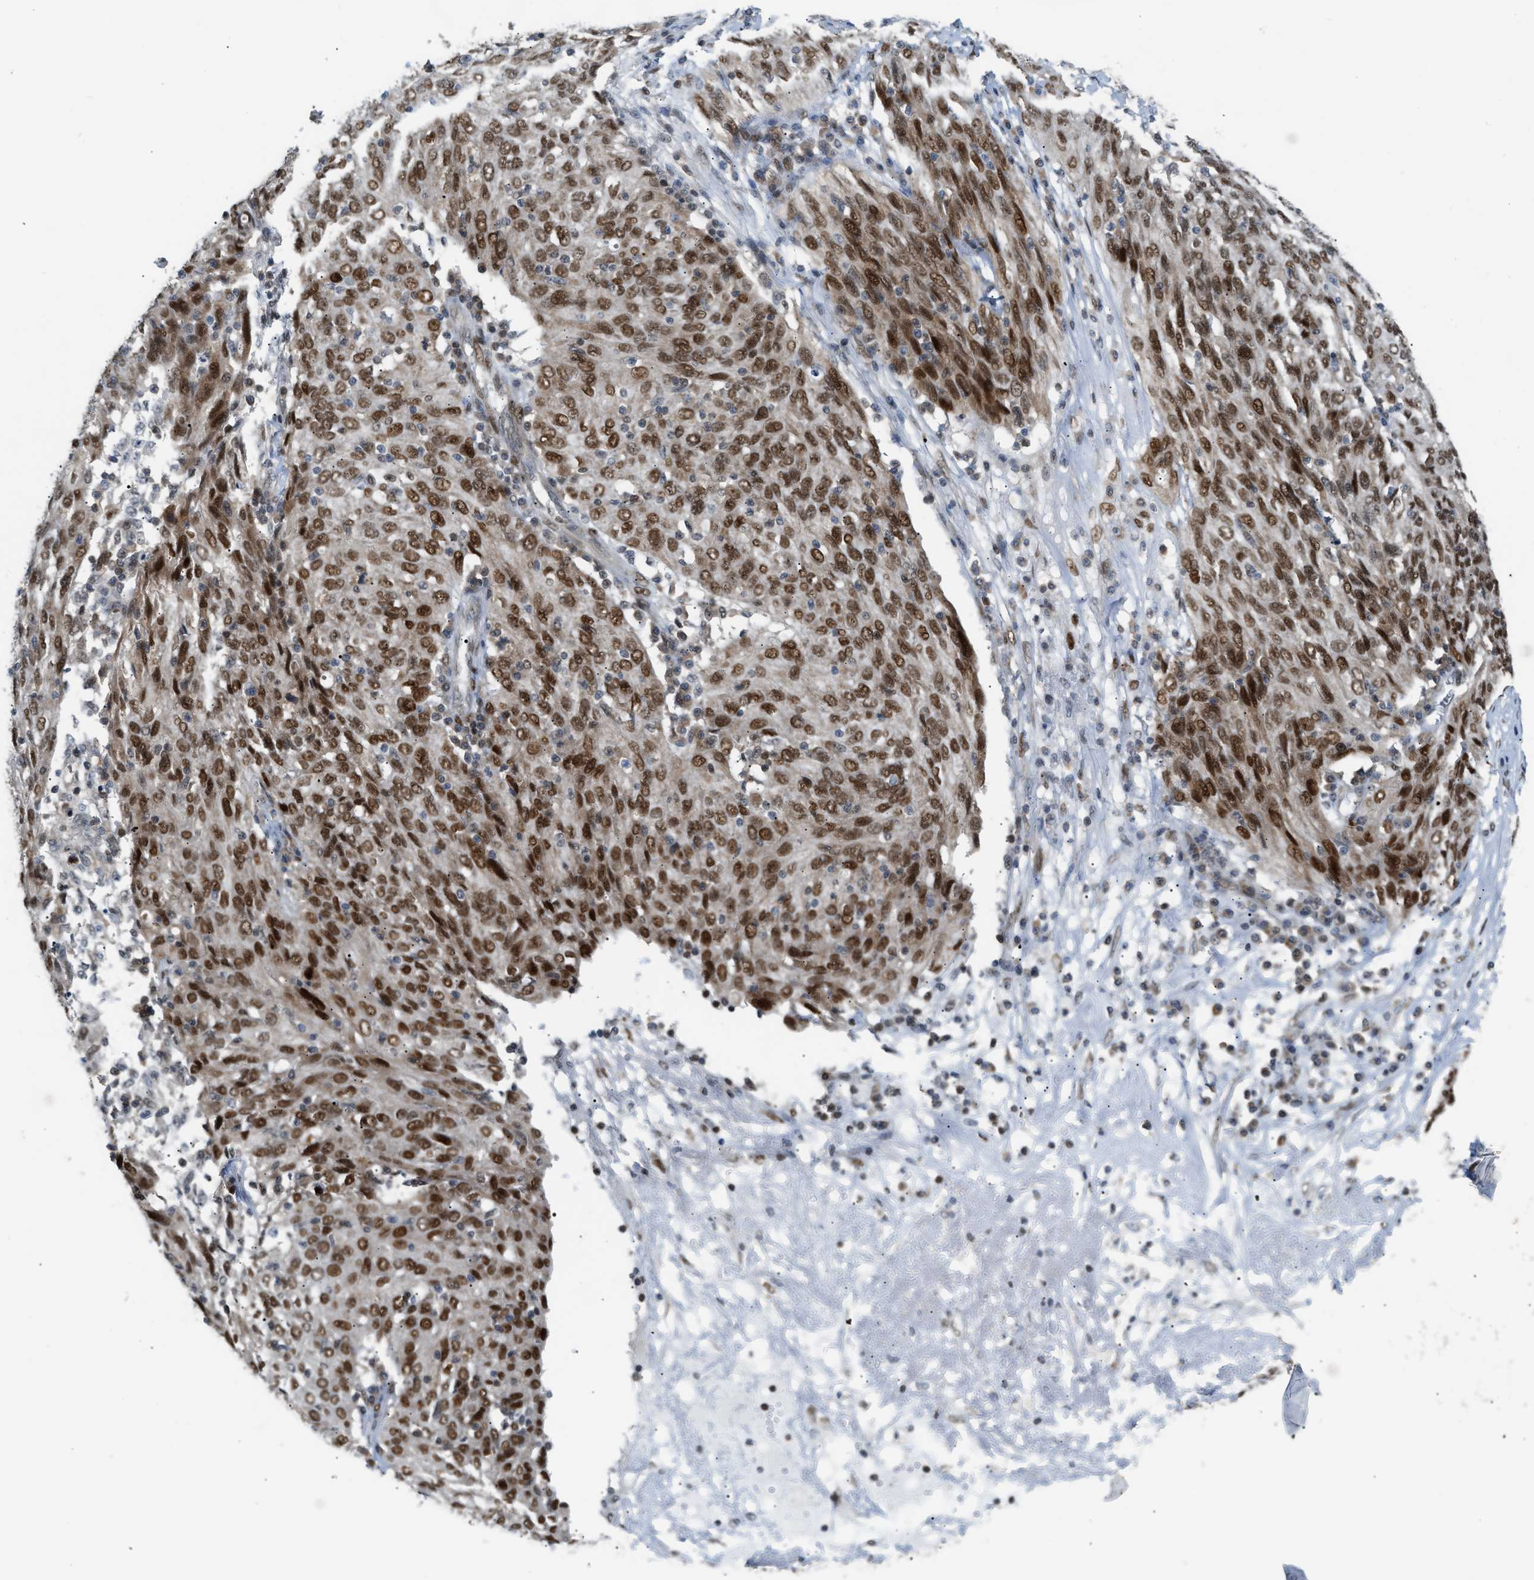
{"staining": {"intensity": "strong", "quantity": ">75%", "location": "nuclear"}, "tissue": "ovarian cancer", "cell_type": "Tumor cells", "image_type": "cancer", "snomed": [{"axis": "morphology", "description": "Carcinoma, endometroid"}, {"axis": "topography", "description": "Ovary"}], "caption": "Ovarian cancer stained for a protein reveals strong nuclear positivity in tumor cells.", "gene": "SSBP2", "patient": {"sex": "female", "age": 50}}